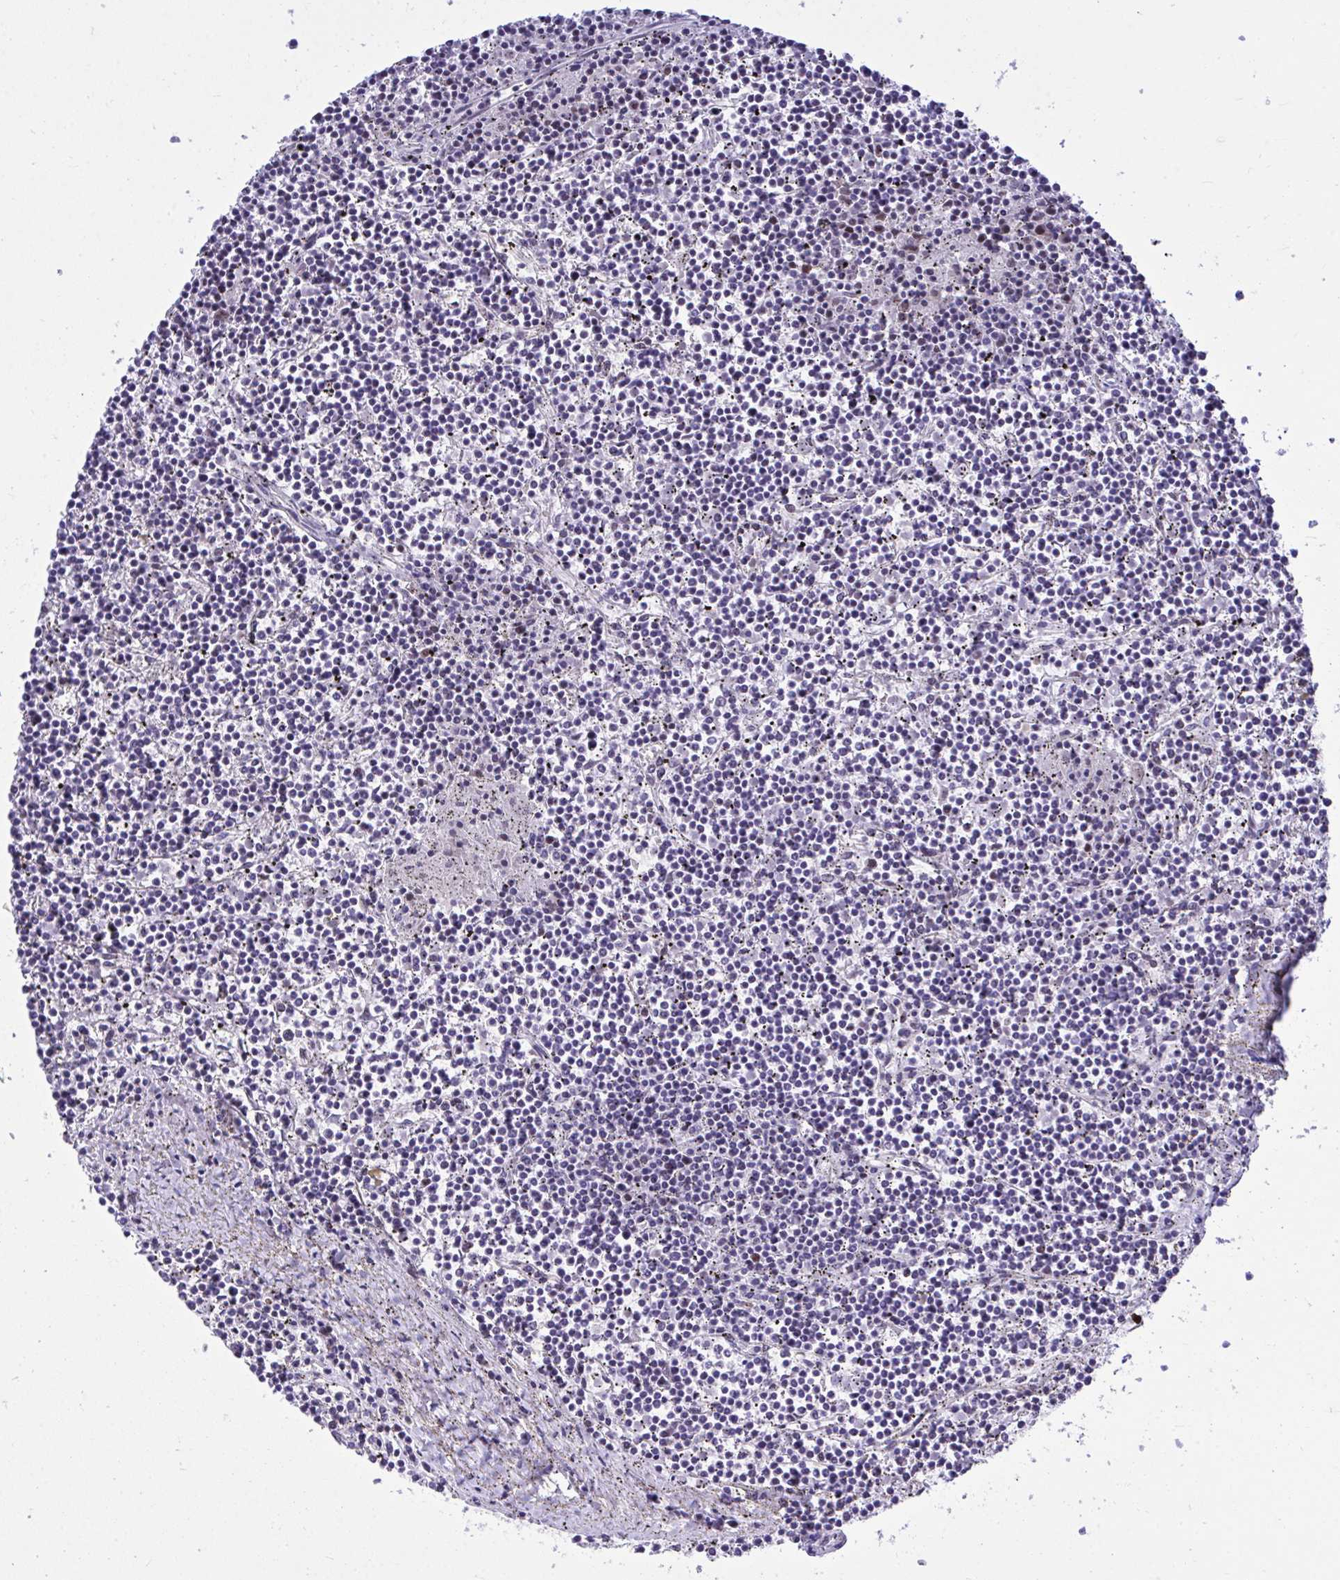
{"staining": {"intensity": "moderate", "quantity": "<25%", "location": "nuclear"}, "tissue": "lymphoma", "cell_type": "Tumor cells", "image_type": "cancer", "snomed": [{"axis": "morphology", "description": "Malignant lymphoma, non-Hodgkin's type, Low grade"}, {"axis": "topography", "description": "Spleen"}], "caption": "This image demonstrates IHC staining of human malignant lymphoma, non-Hodgkin's type (low-grade), with low moderate nuclear positivity in about <25% of tumor cells.", "gene": "C1QL2", "patient": {"sex": "female", "age": 19}}